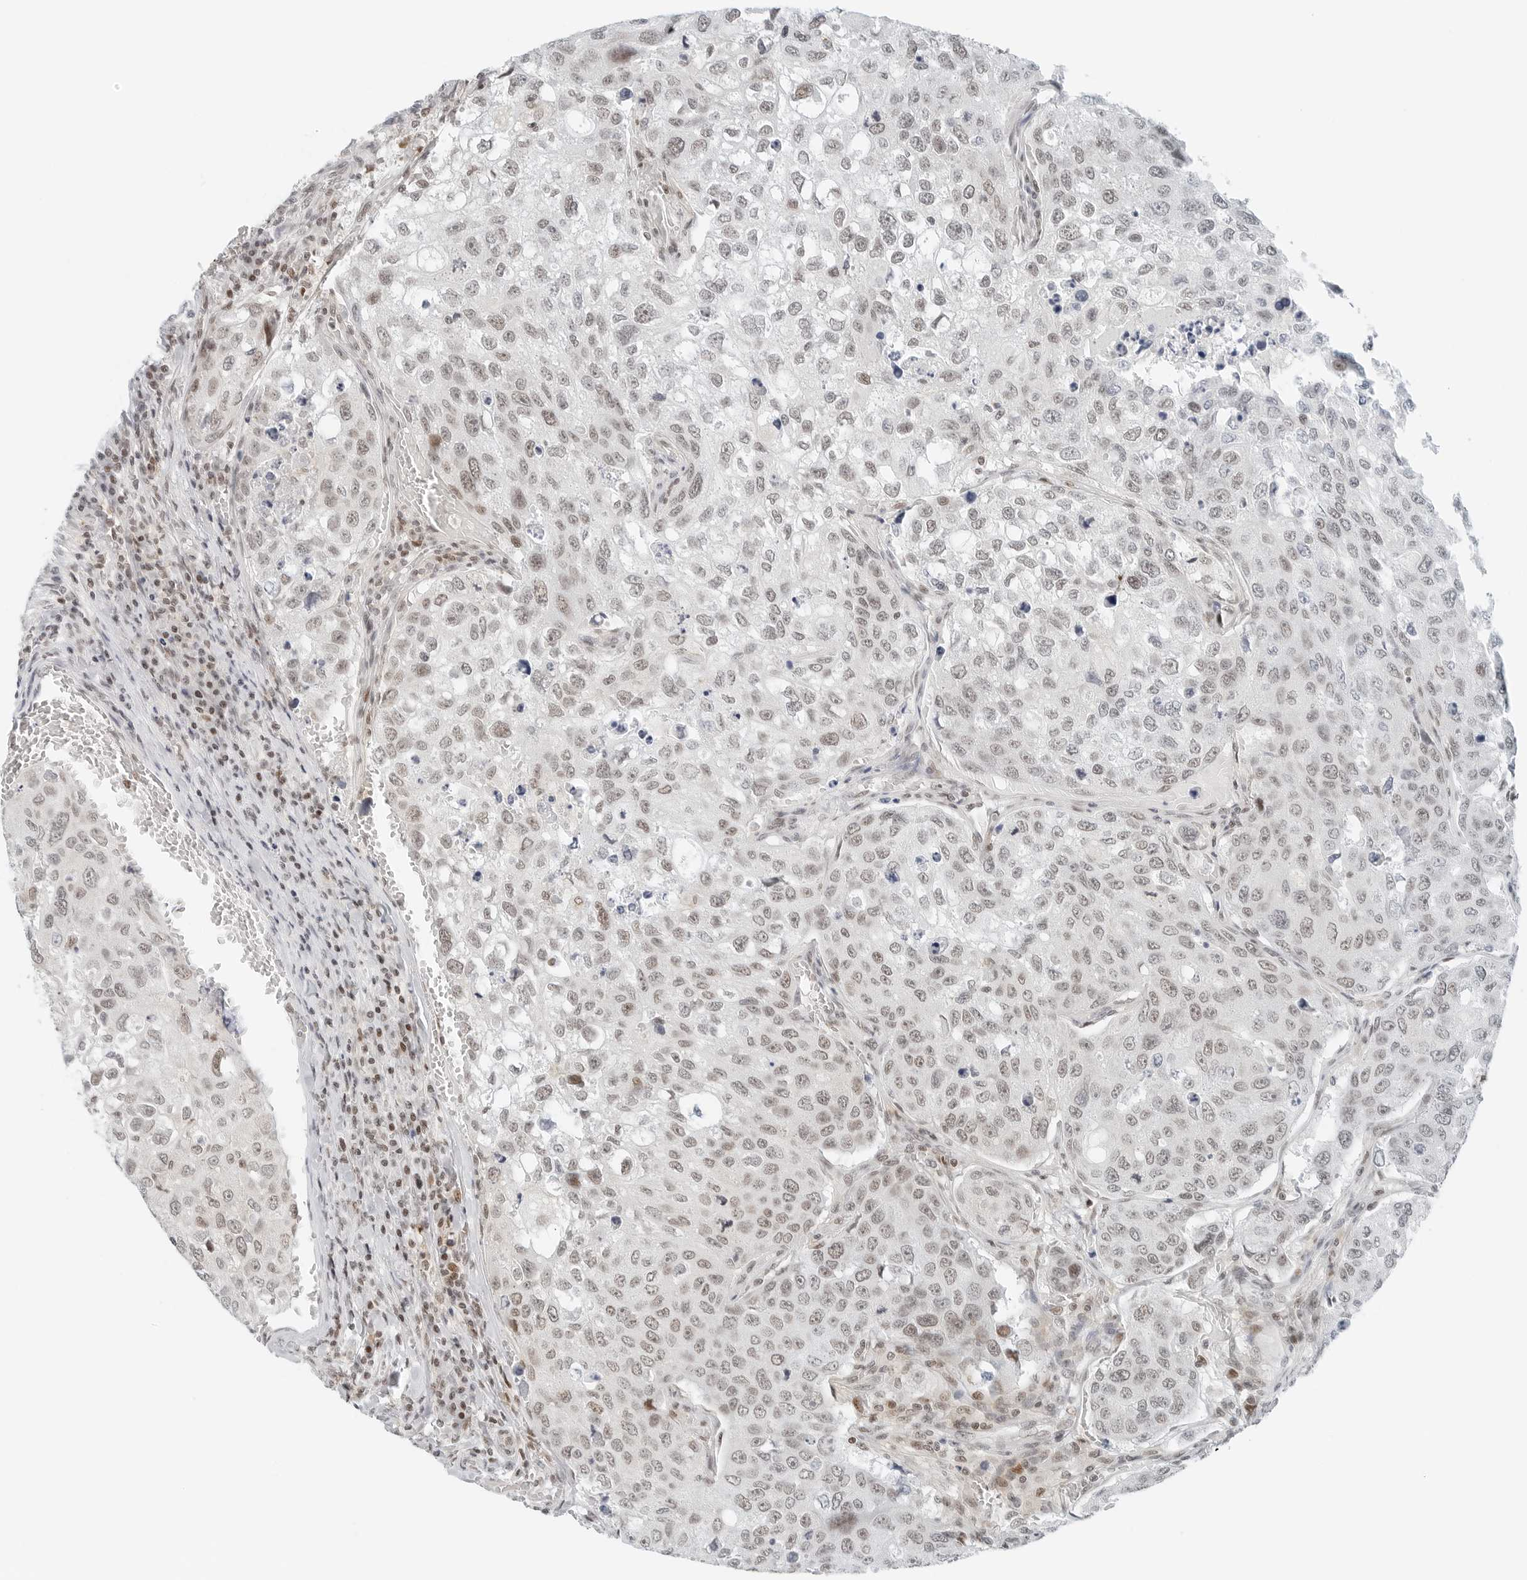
{"staining": {"intensity": "weak", "quantity": "25%-75%", "location": "nuclear"}, "tissue": "urothelial cancer", "cell_type": "Tumor cells", "image_type": "cancer", "snomed": [{"axis": "morphology", "description": "Urothelial carcinoma, High grade"}, {"axis": "topography", "description": "Lymph node"}, {"axis": "topography", "description": "Urinary bladder"}], "caption": "Protein expression analysis of human urothelial cancer reveals weak nuclear expression in approximately 25%-75% of tumor cells.", "gene": "CRTC2", "patient": {"sex": "male", "age": 51}}